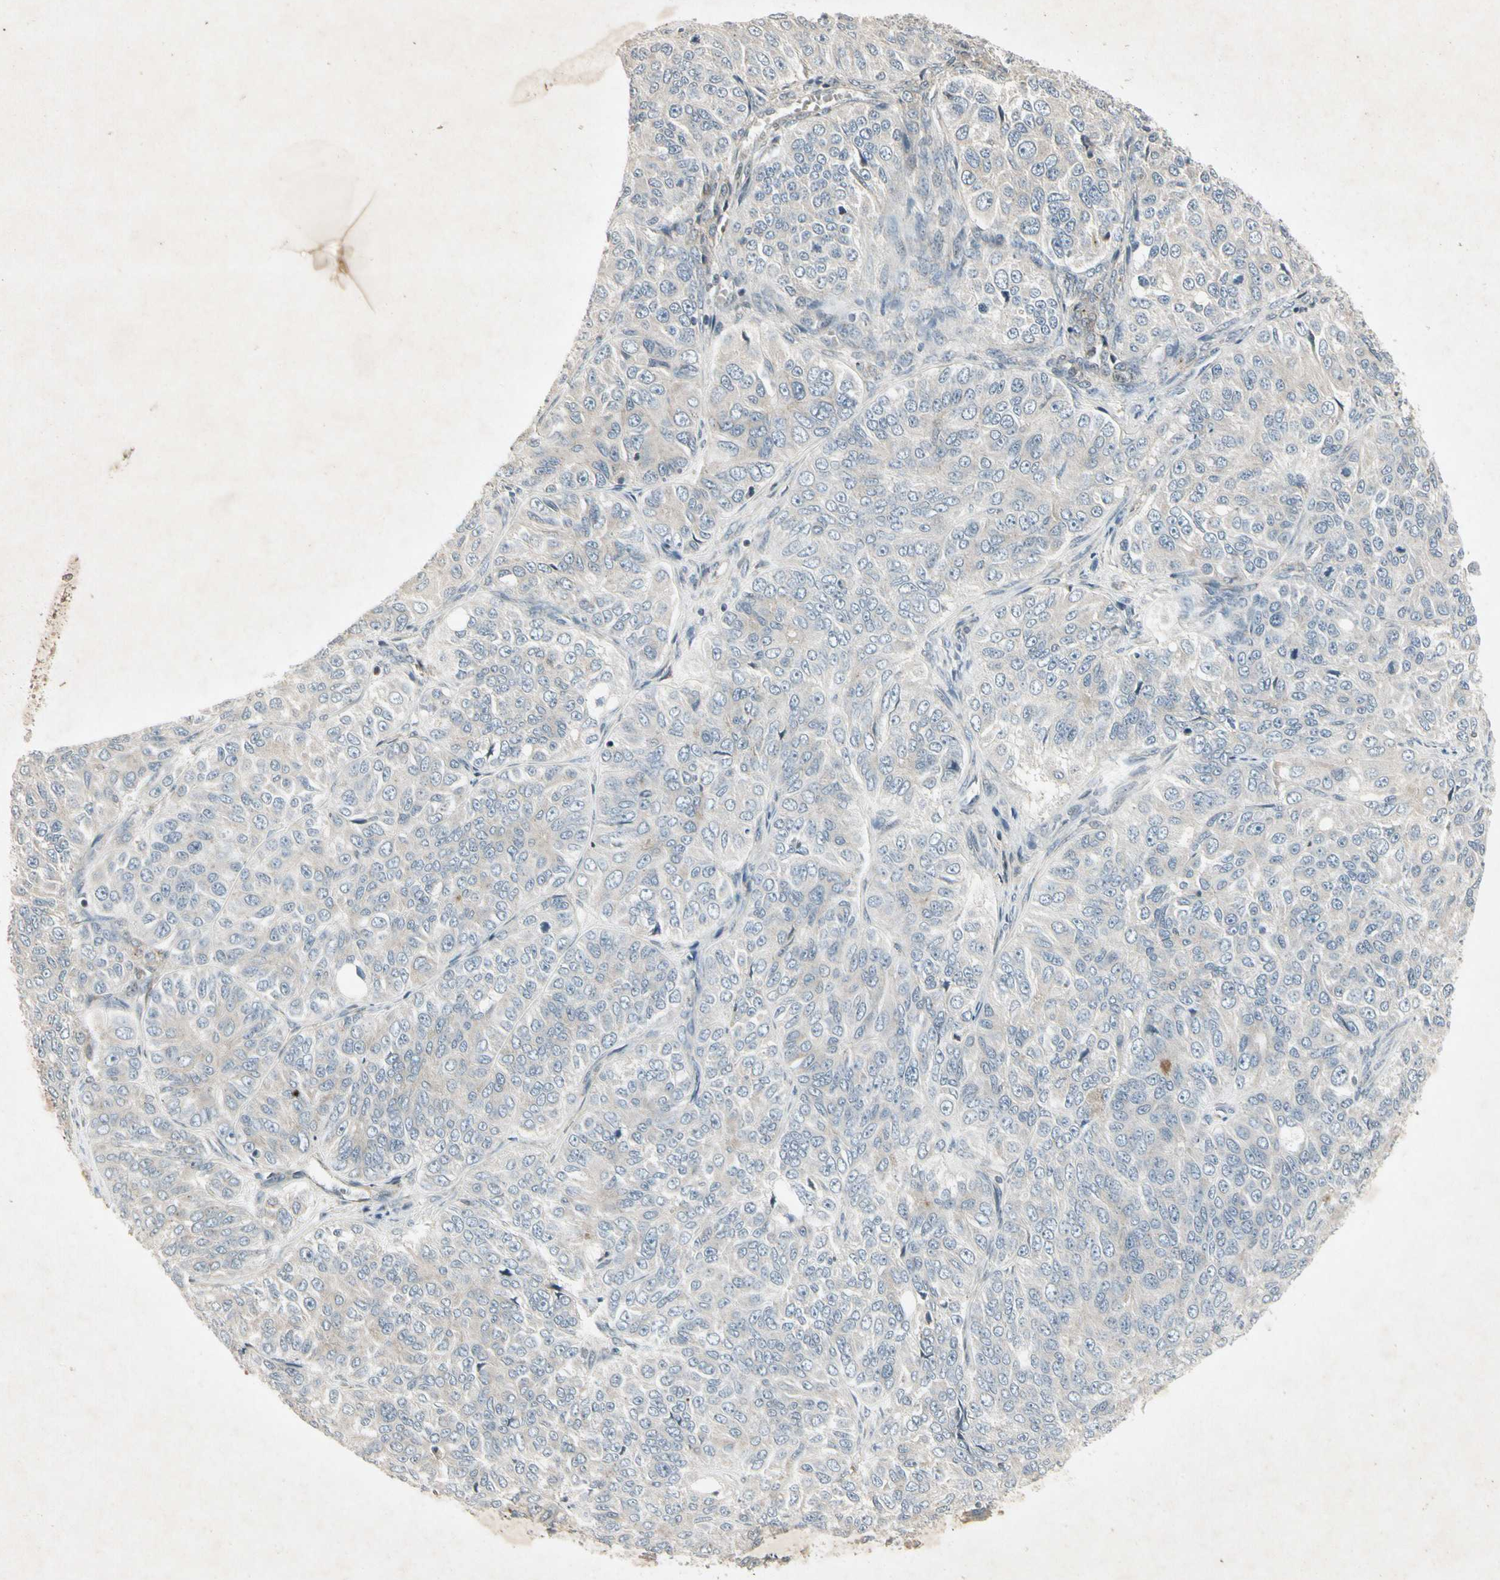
{"staining": {"intensity": "negative", "quantity": "none", "location": "none"}, "tissue": "ovarian cancer", "cell_type": "Tumor cells", "image_type": "cancer", "snomed": [{"axis": "morphology", "description": "Carcinoma, endometroid"}, {"axis": "topography", "description": "Ovary"}], "caption": "An IHC image of ovarian endometroid carcinoma is shown. There is no staining in tumor cells of ovarian endometroid carcinoma.", "gene": "TEK", "patient": {"sex": "female", "age": 51}}